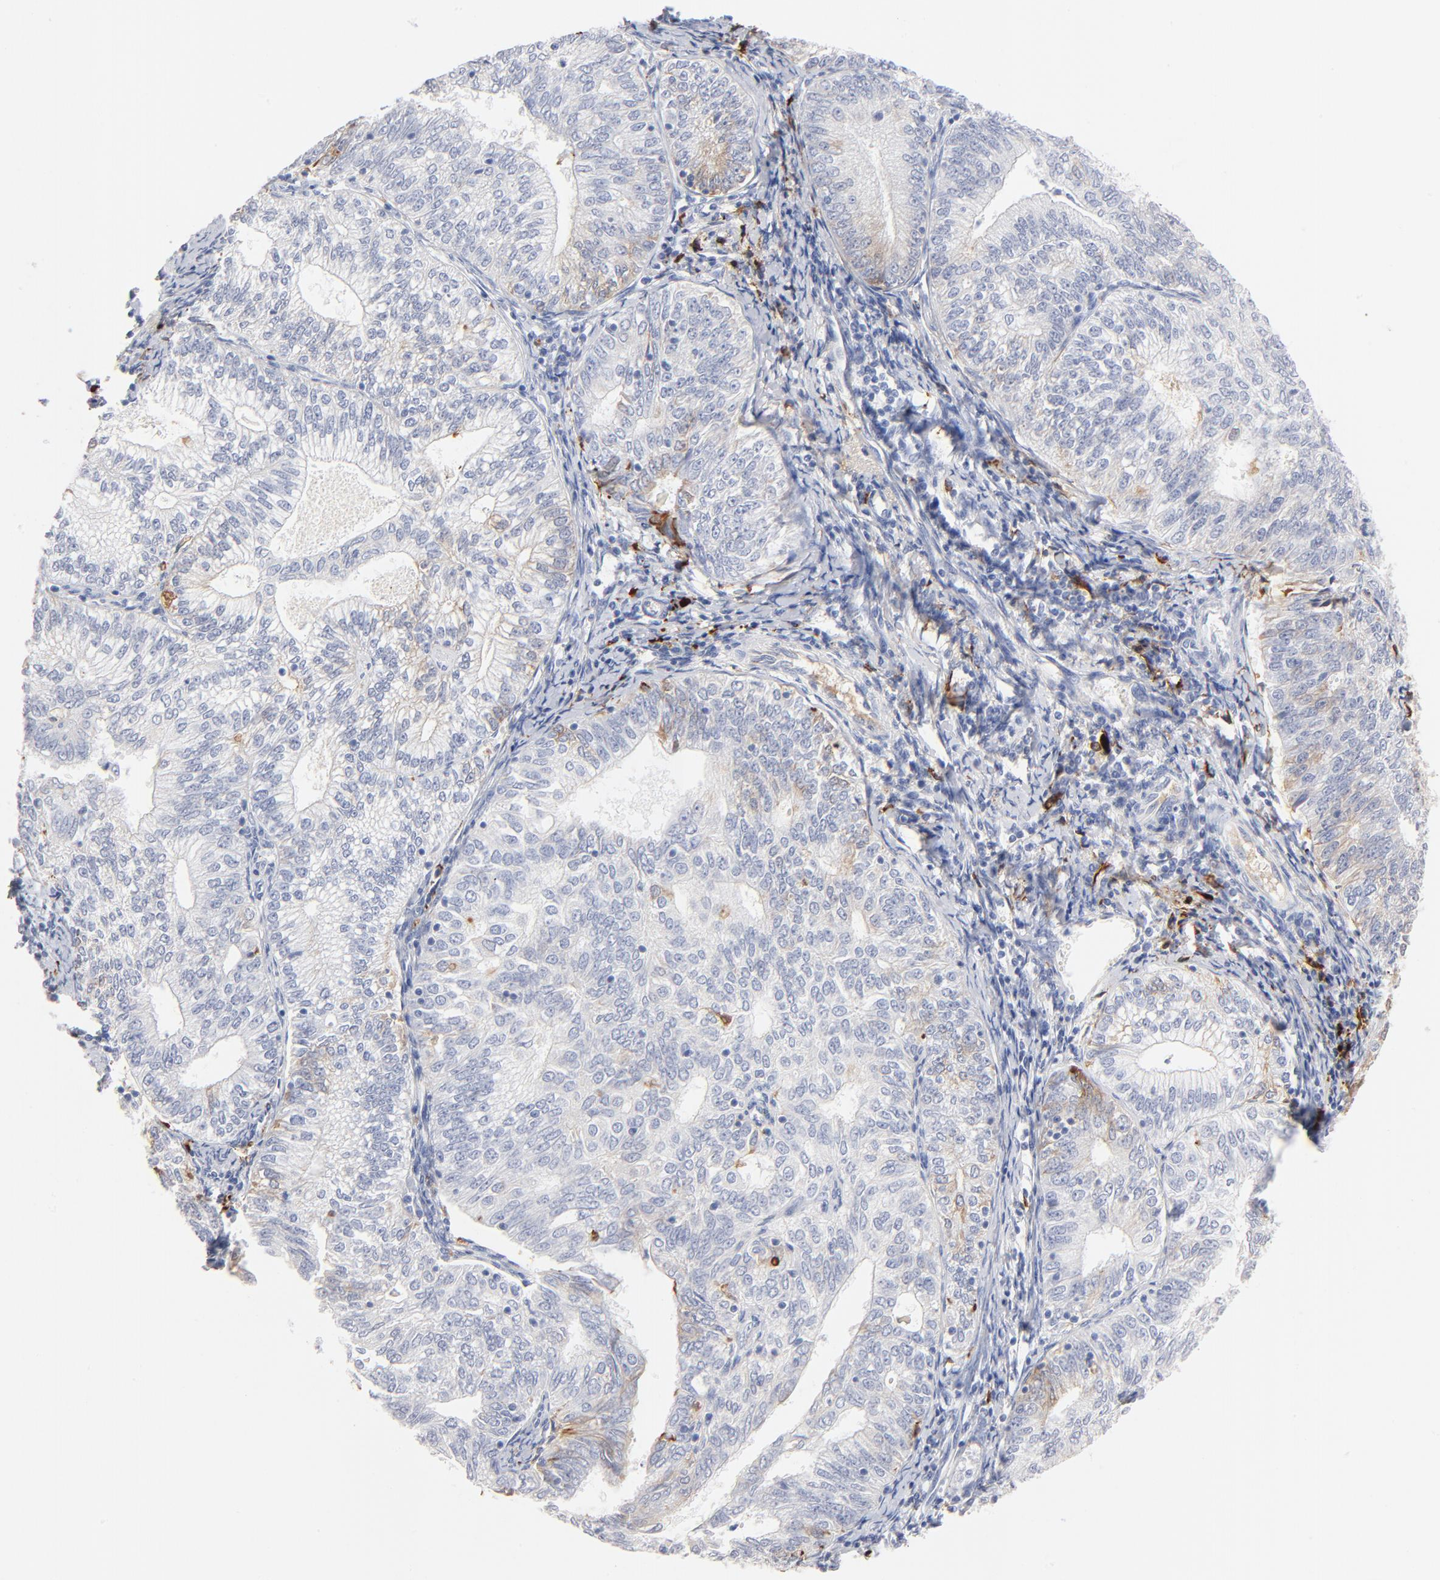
{"staining": {"intensity": "negative", "quantity": "none", "location": "none"}, "tissue": "endometrial cancer", "cell_type": "Tumor cells", "image_type": "cancer", "snomed": [{"axis": "morphology", "description": "Adenocarcinoma, NOS"}, {"axis": "topography", "description": "Endometrium"}], "caption": "Endometrial cancer (adenocarcinoma) was stained to show a protein in brown. There is no significant positivity in tumor cells.", "gene": "APOH", "patient": {"sex": "female", "age": 69}}